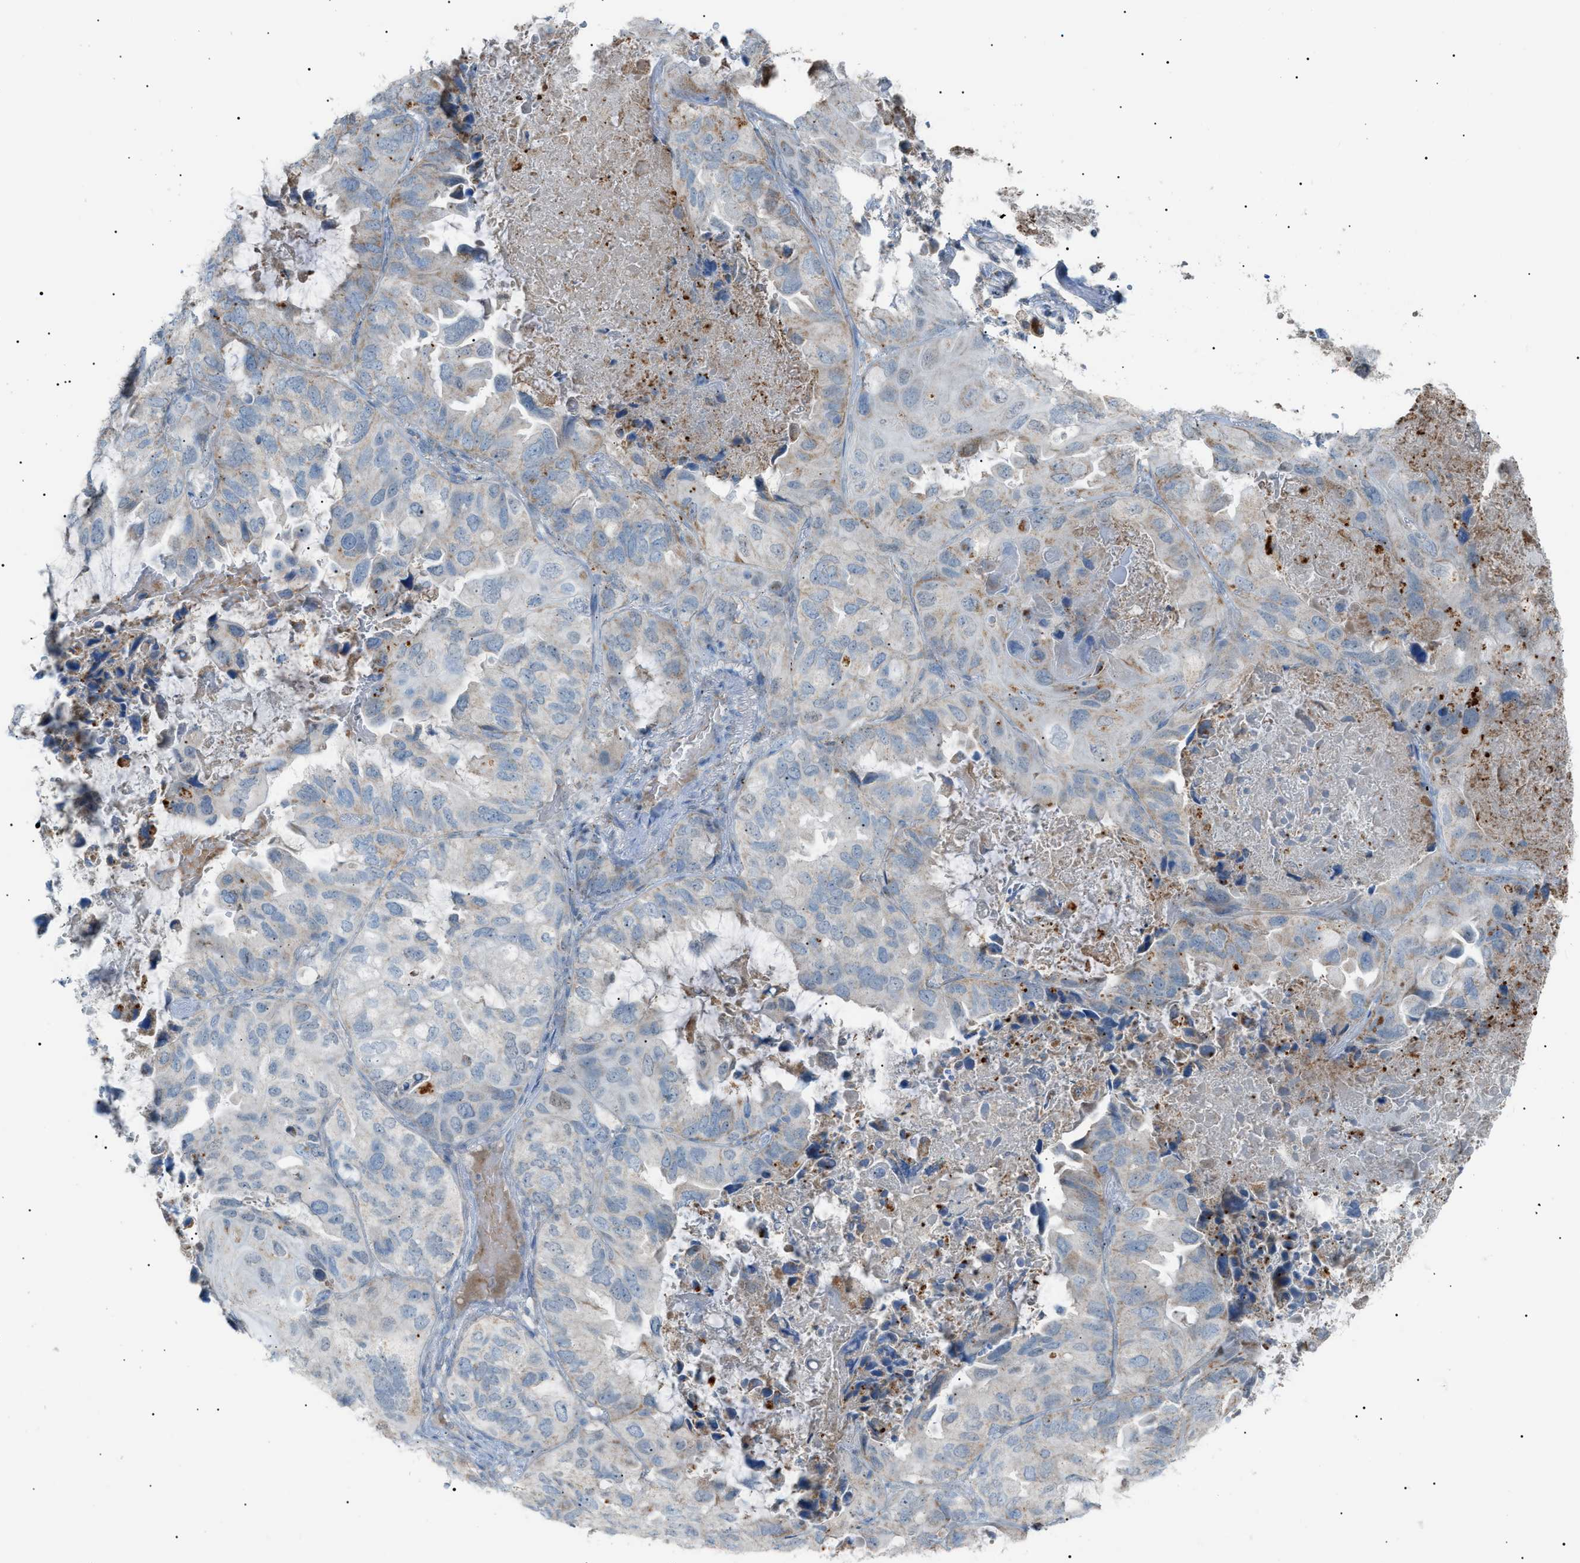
{"staining": {"intensity": "weak", "quantity": "<25%", "location": "cytoplasmic/membranous"}, "tissue": "lung cancer", "cell_type": "Tumor cells", "image_type": "cancer", "snomed": [{"axis": "morphology", "description": "Squamous cell carcinoma, NOS"}, {"axis": "topography", "description": "Lung"}], "caption": "Tumor cells show no significant positivity in squamous cell carcinoma (lung).", "gene": "ZNF516", "patient": {"sex": "female", "age": 73}}